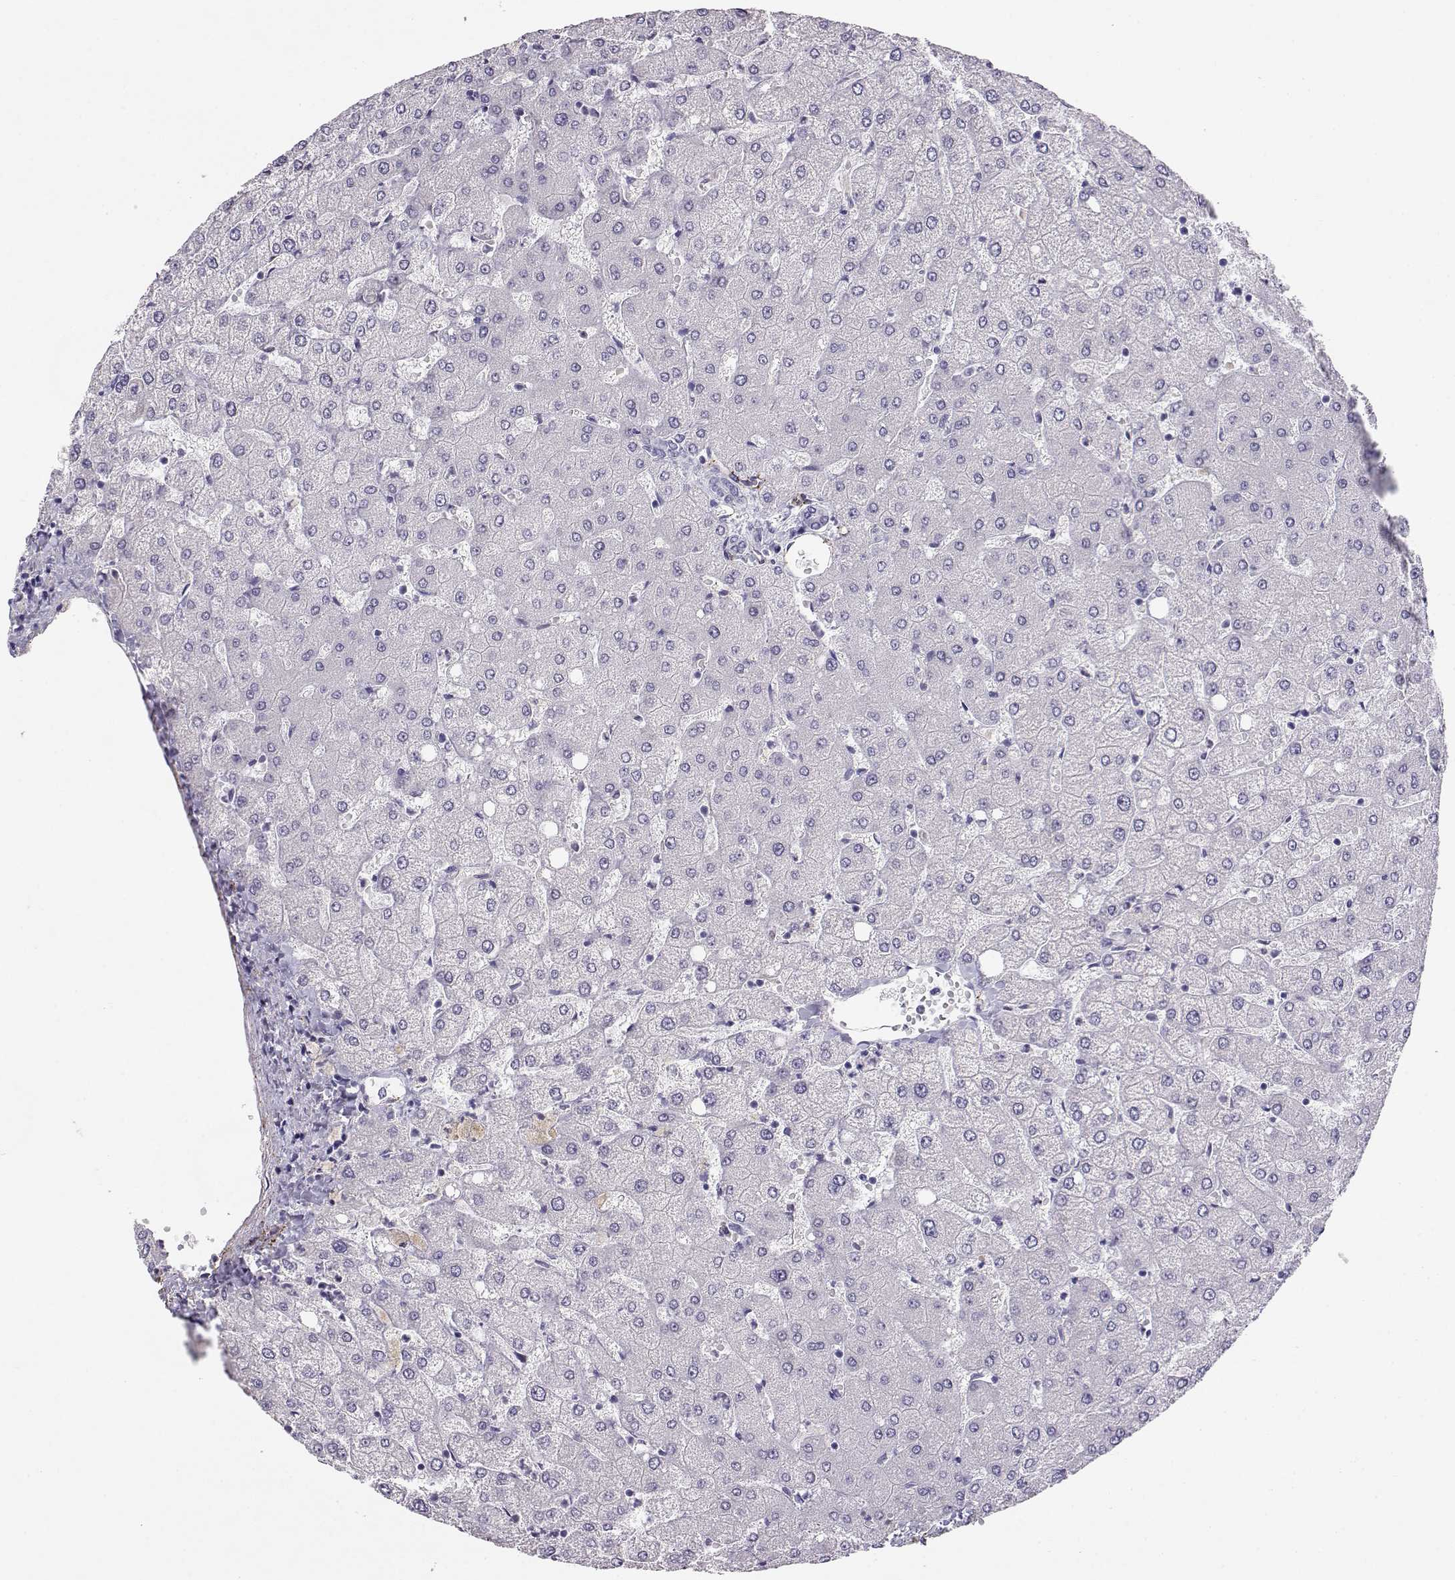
{"staining": {"intensity": "negative", "quantity": "none", "location": "none"}, "tissue": "liver", "cell_type": "Cholangiocytes", "image_type": "normal", "snomed": [{"axis": "morphology", "description": "Normal tissue, NOS"}, {"axis": "topography", "description": "Liver"}], "caption": "Immunohistochemistry of benign liver demonstrates no staining in cholangiocytes.", "gene": "ENDOU", "patient": {"sex": "female", "age": 54}}